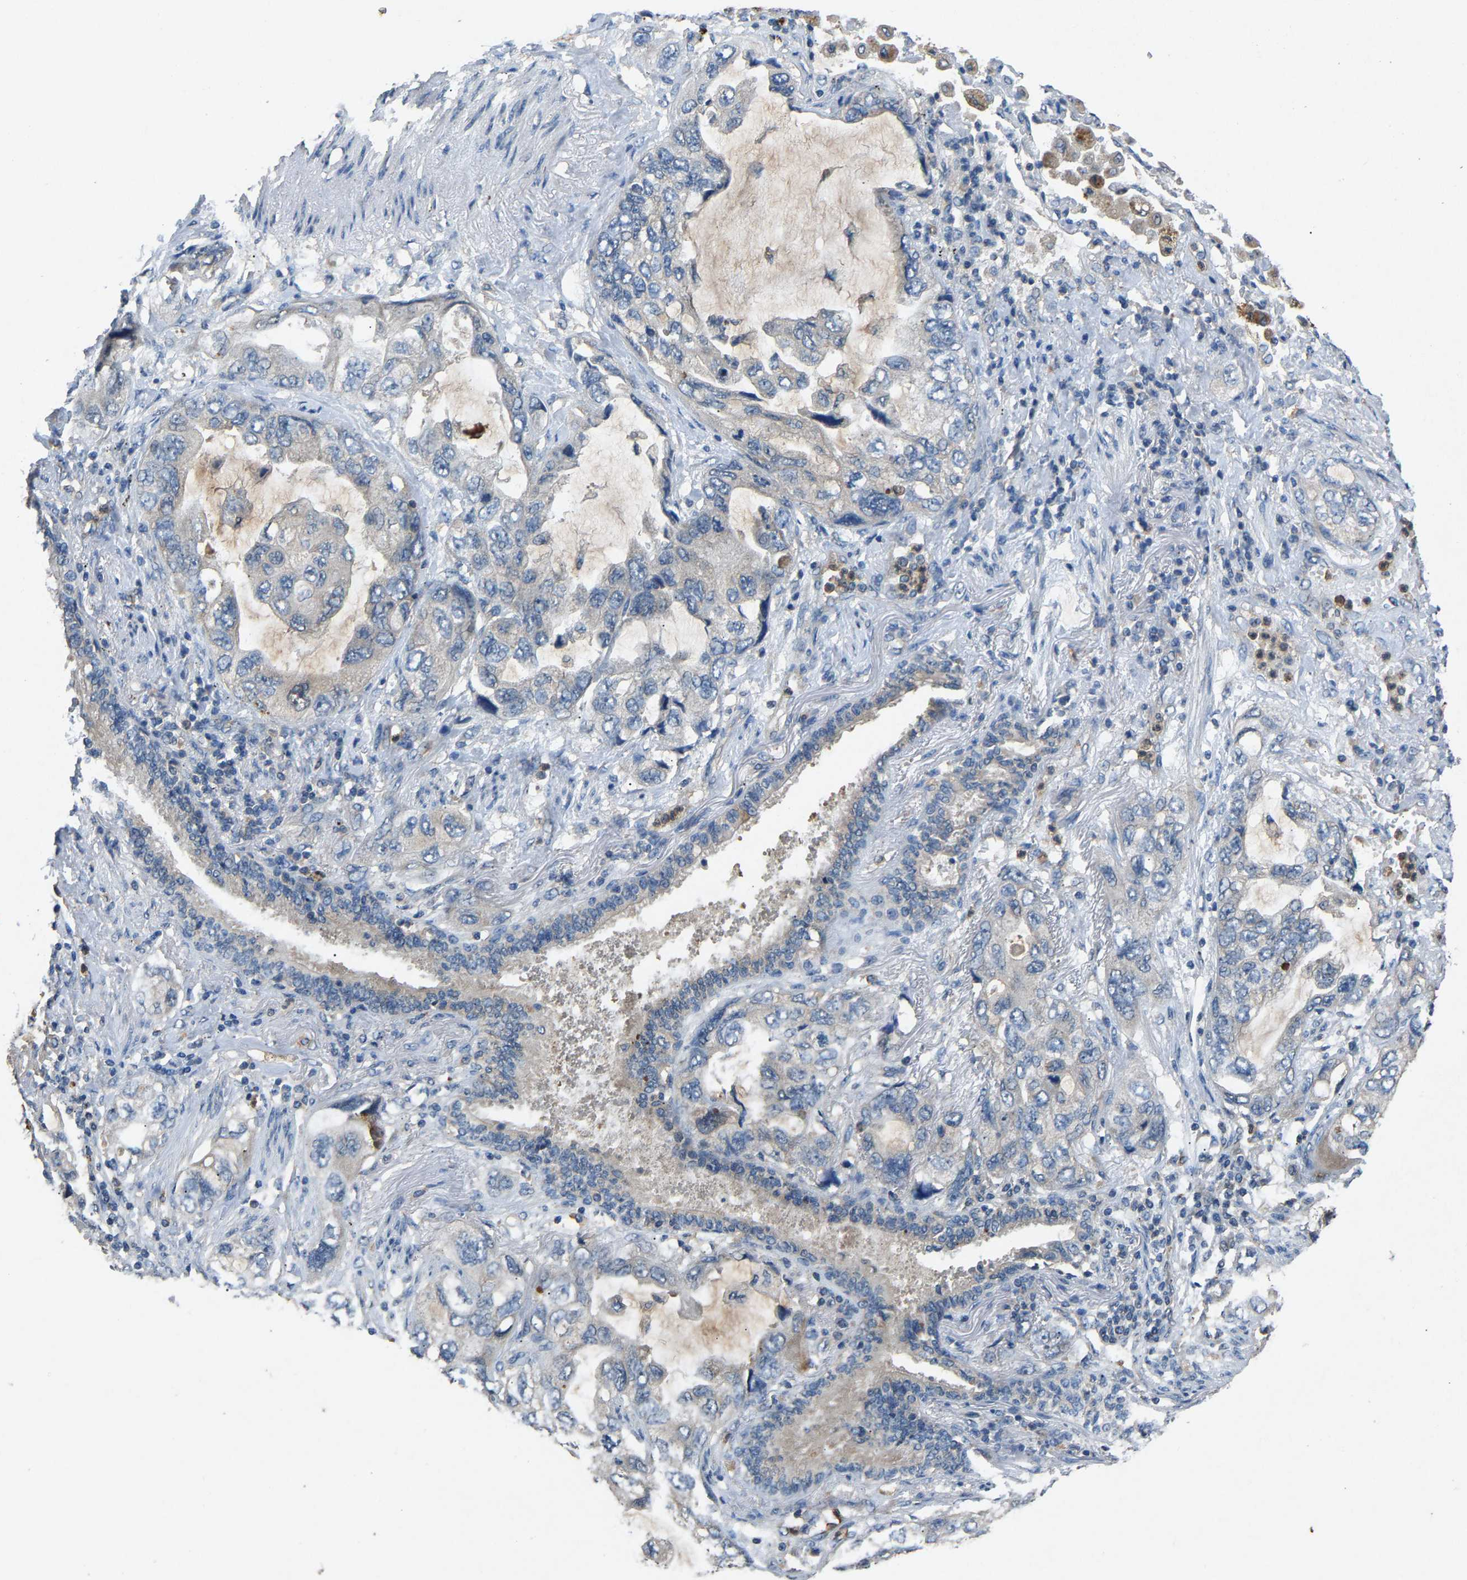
{"staining": {"intensity": "negative", "quantity": "none", "location": "none"}, "tissue": "lung cancer", "cell_type": "Tumor cells", "image_type": "cancer", "snomed": [{"axis": "morphology", "description": "Squamous cell carcinoma, NOS"}, {"axis": "topography", "description": "Lung"}], "caption": "Immunohistochemistry (IHC) image of human lung cancer stained for a protein (brown), which shows no expression in tumor cells.", "gene": "PPID", "patient": {"sex": "female", "age": 73}}